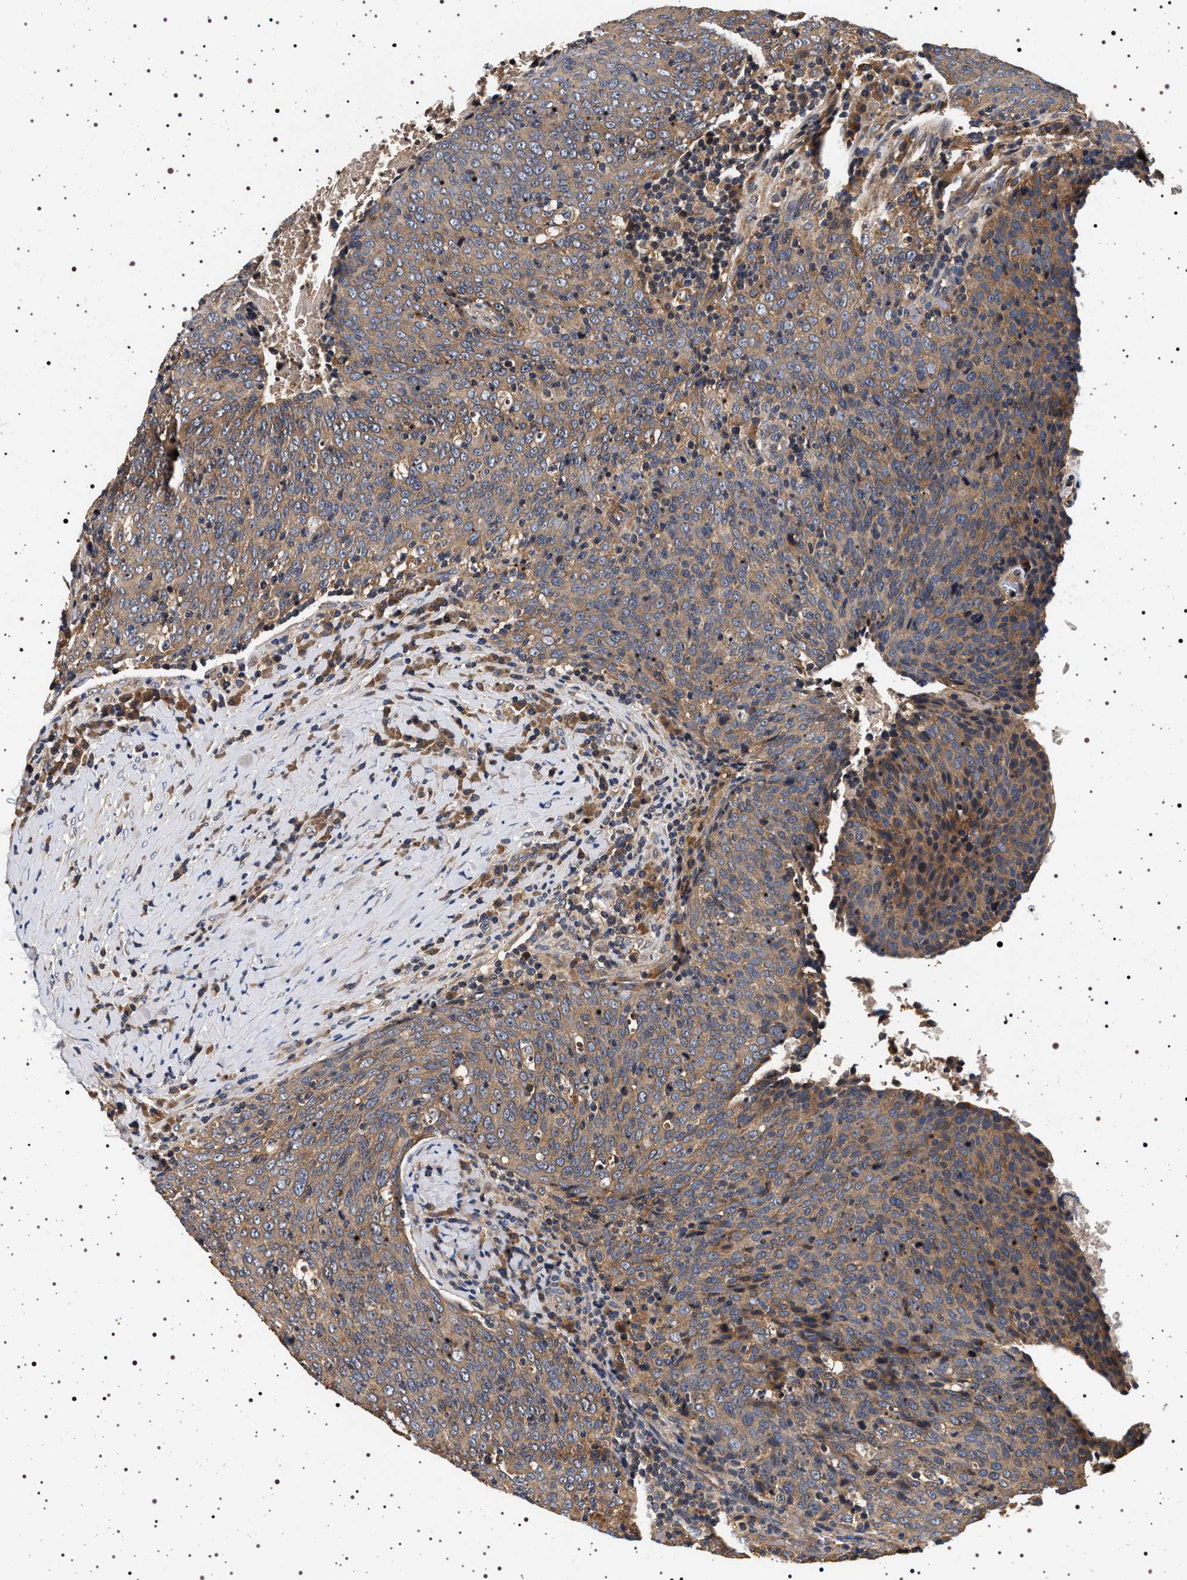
{"staining": {"intensity": "moderate", "quantity": ">75%", "location": "cytoplasmic/membranous"}, "tissue": "head and neck cancer", "cell_type": "Tumor cells", "image_type": "cancer", "snomed": [{"axis": "morphology", "description": "Squamous cell carcinoma, NOS"}, {"axis": "morphology", "description": "Squamous cell carcinoma, metastatic, NOS"}, {"axis": "topography", "description": "Lymph node"}, {"axis": "topography", "description": "Head-Neck"}], "caption": "This is a histology image of immunohistochemistry staining of metastatic squamous cell carcinoma (head and neck), which shows moderate expression in the cytoplasmic/membranous of tumor cells.", "gene": "DCBLD2", "patient": {"sex": "male", "age": 62}}